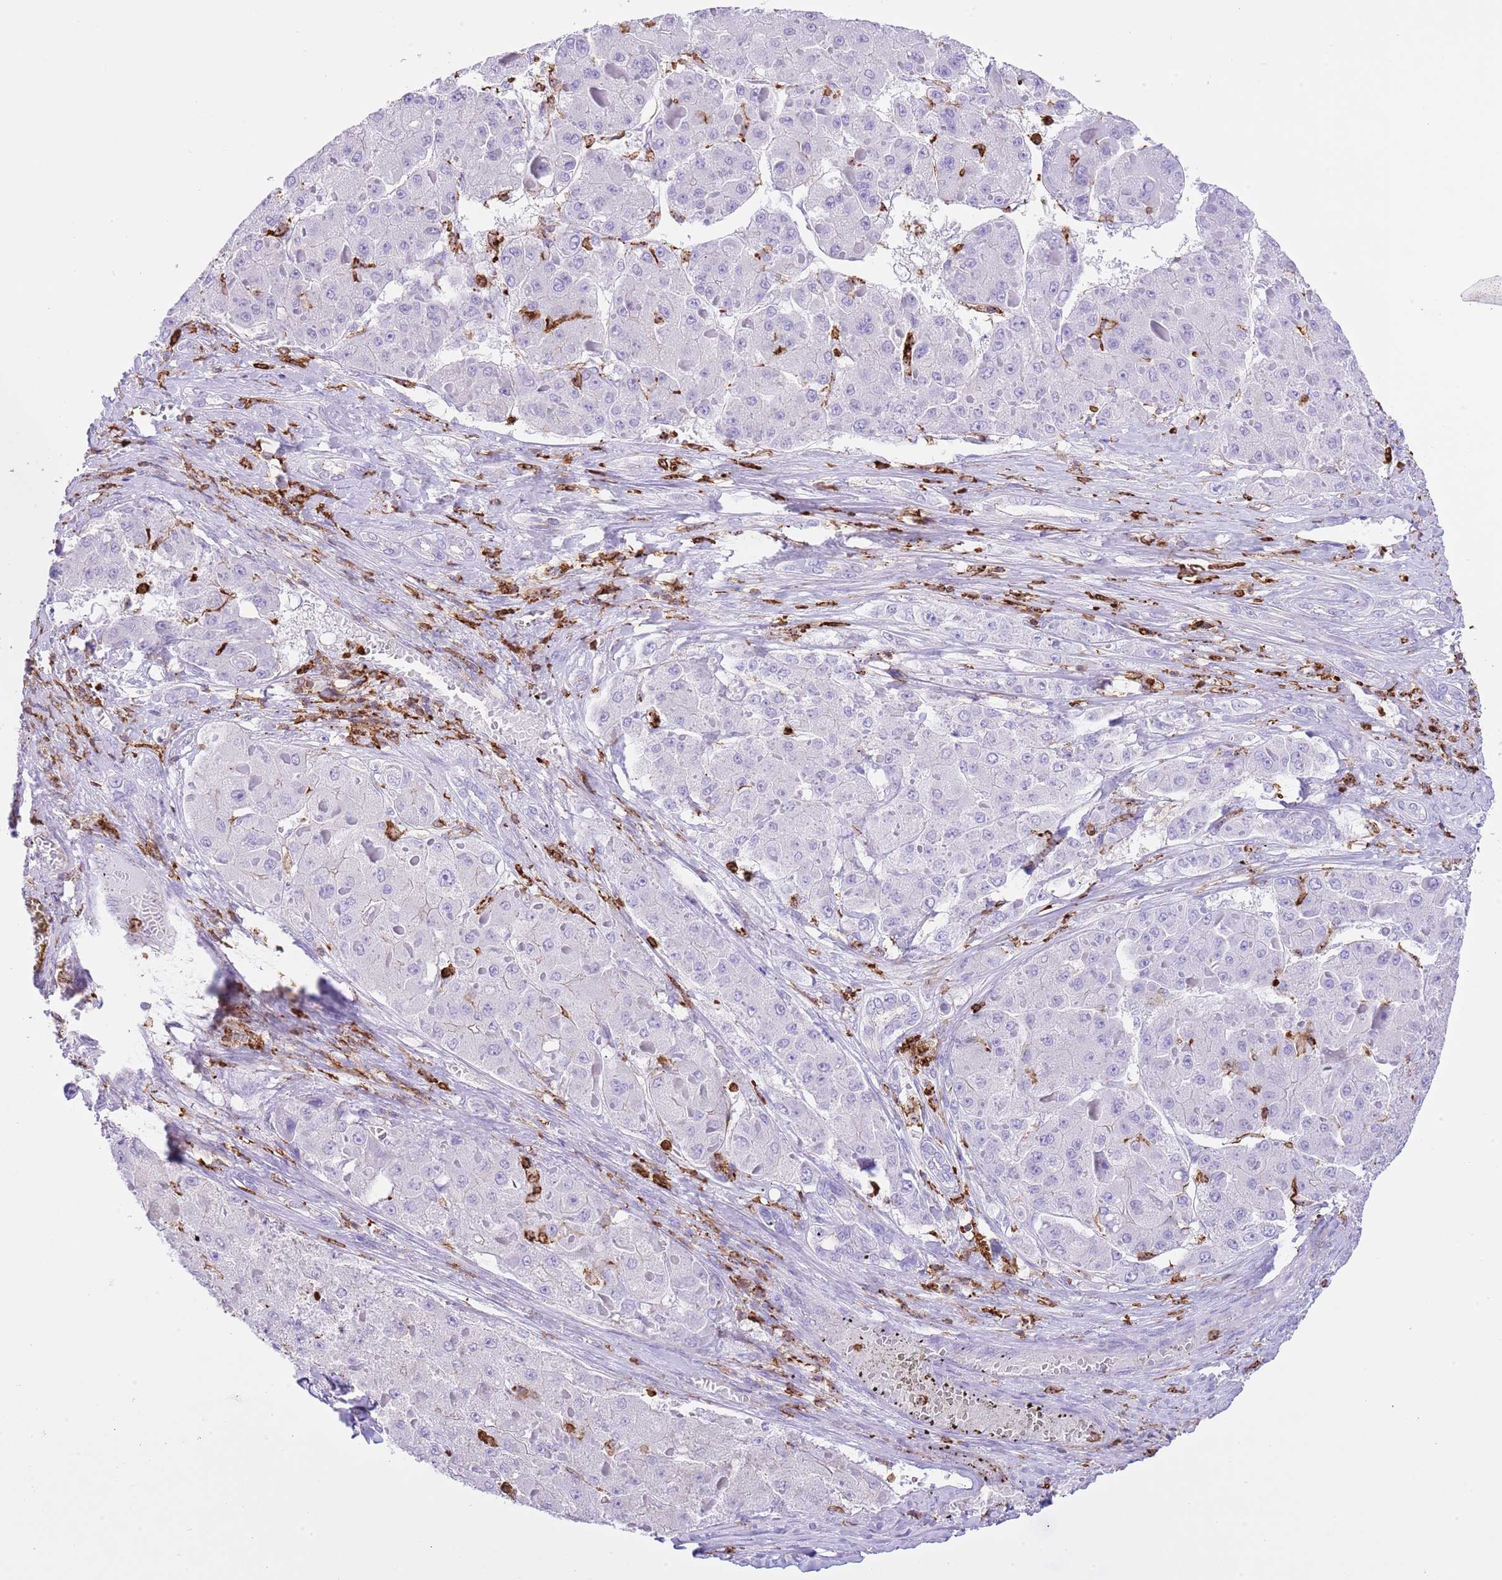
{"staining": {"intensity": "negative", "quantity": "none", "location": "none"}, "tissue": "liver cancer", "cell_type": "Tumor cells", "image_type": "cancer", "snomed": [{"axis": "morphology", "description": "Carcinoma, Hepatocellular, NOS"}, {"axis": "topography", "description": "Liver"}], "caption": "A photomicrograph of hepatocellular carcinoma (liver) stained for a protein exhibits no brown staining in tumor cells.", "gene": "EFHD2", "patient": {"sex": "female", "age": 73}}